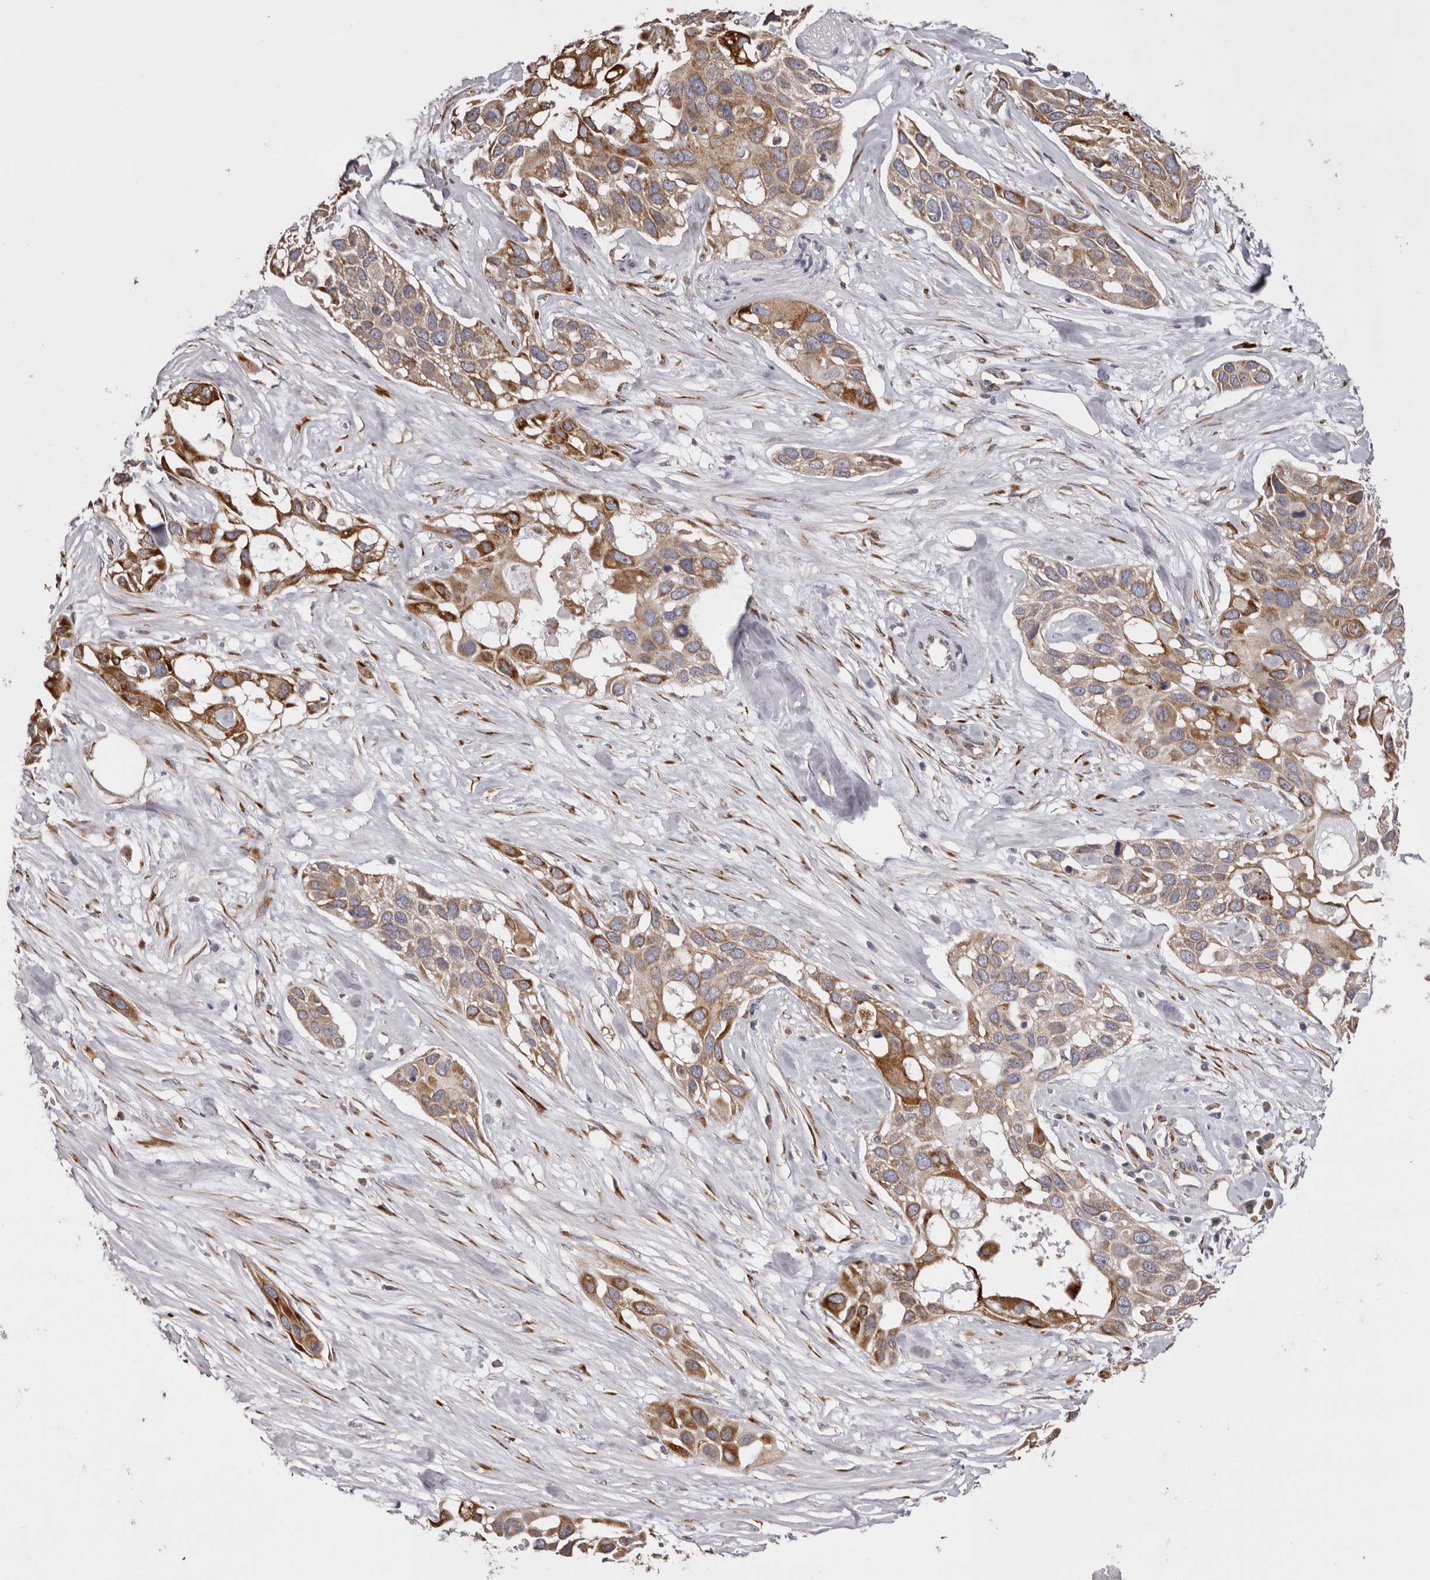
{"staining": {"intensity": "negative", "quantity": "none", "location": "none"}, "tissue": "pancreatic cancer", "cell_type": "Tumor cells", "image_type": "cancer", "snomed": [{"axis": "morphology", "description": "Adenocarcinoma, NOS"}, {"axis": "topography", "description": "Pancreas"}], "caption": "This is an immunohistochemistry (IHC) image of pancreatic cancer. There is no expression in tumor cells.", "gene": "PIGX", "patient": {"sex": "female", "age": 60}}